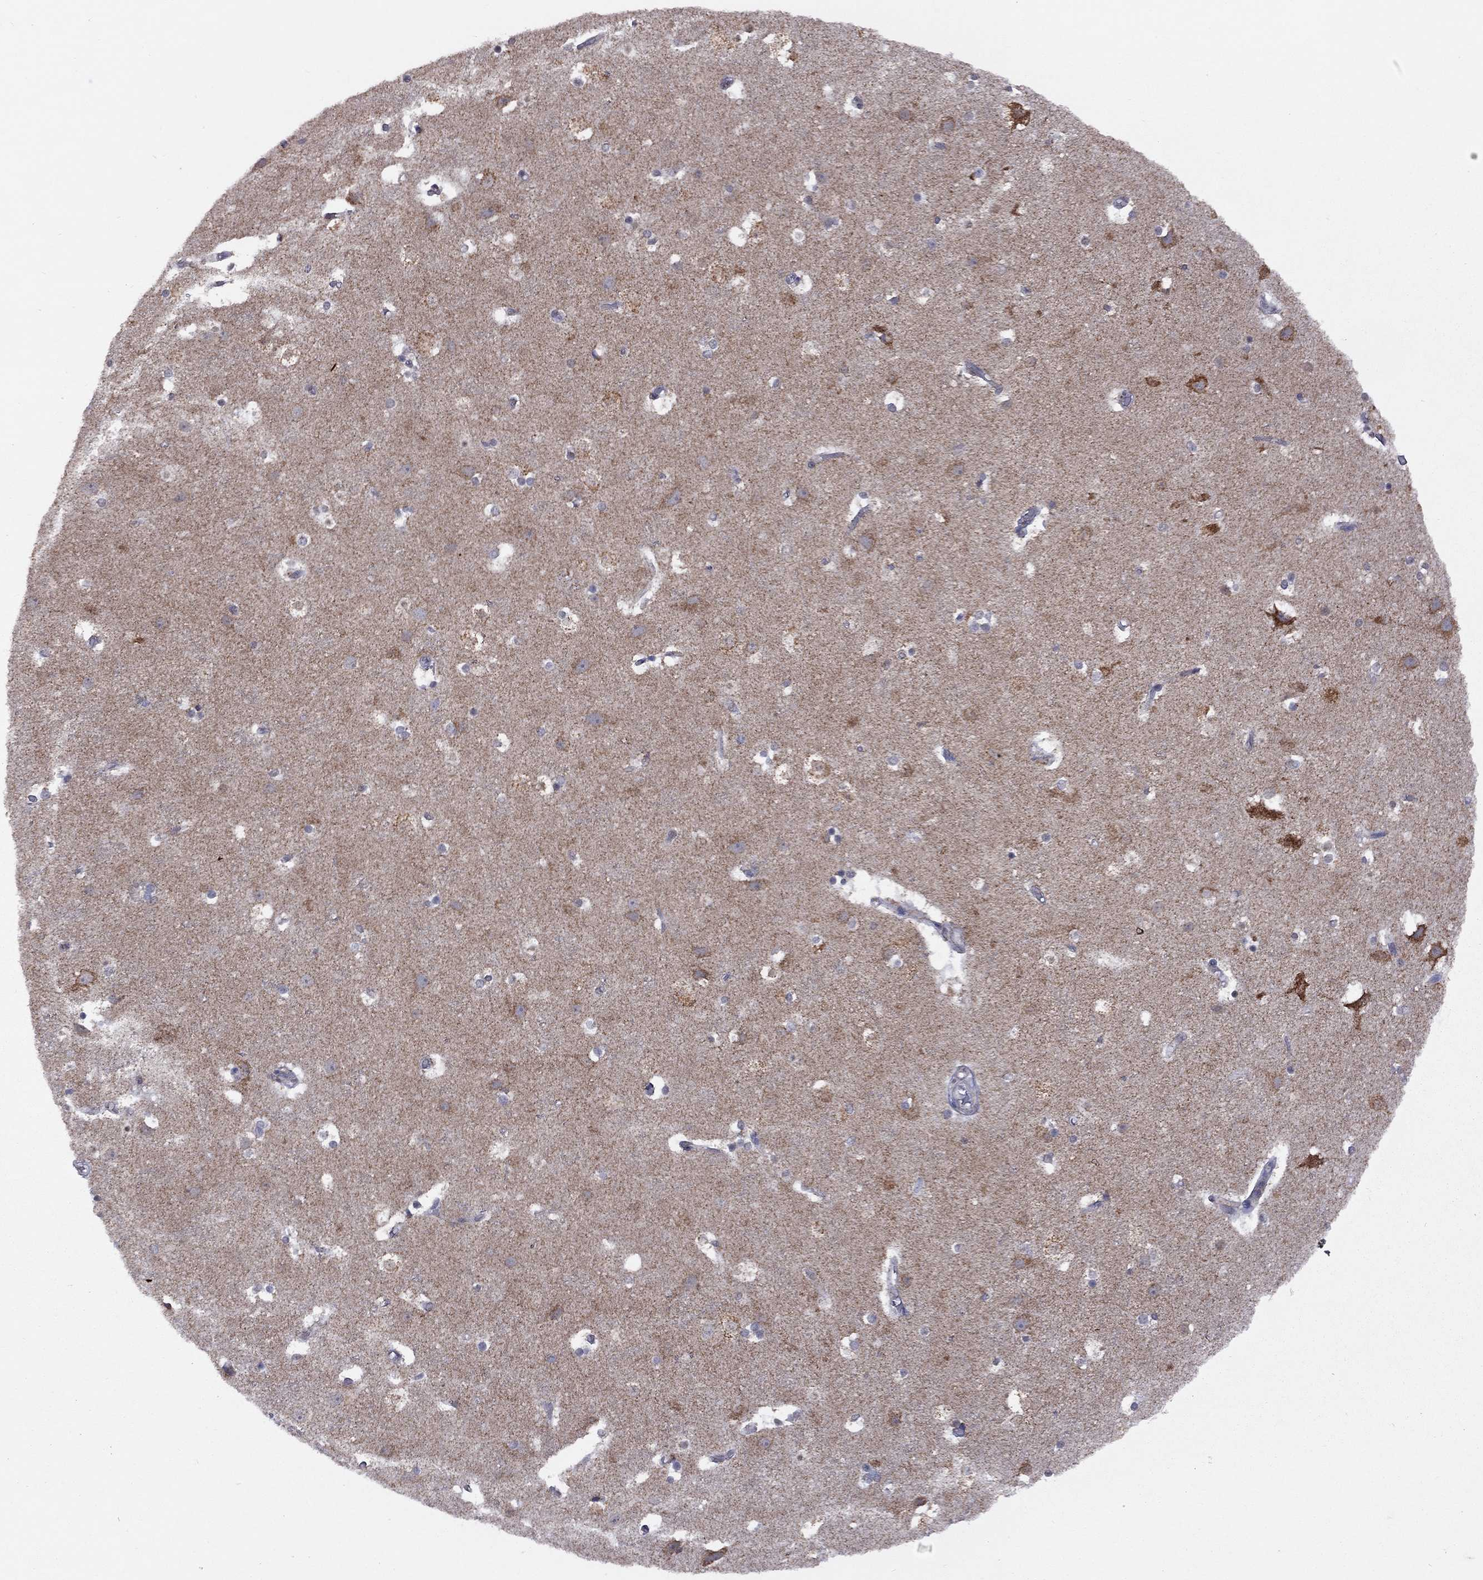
{"staining": {"intensity": "negative", "quantity": "none", "location": "none"}, "tissue": "cerebral cortex", "cell_type": "Endothelial cells", "image_type": "normal", "snomed": [{"axis": "morphology", "description": "Normal tissue, NOS"}, {"axis": "topography", "description": "Cerebral cortex"}], "caption": "IHC image of normal cerebral cortex stained for a protein (brown), which exhibits no positivity in endothelial cells.", "gene": "NDUFB1", "patient": {"sex": "female", "age": 52}}